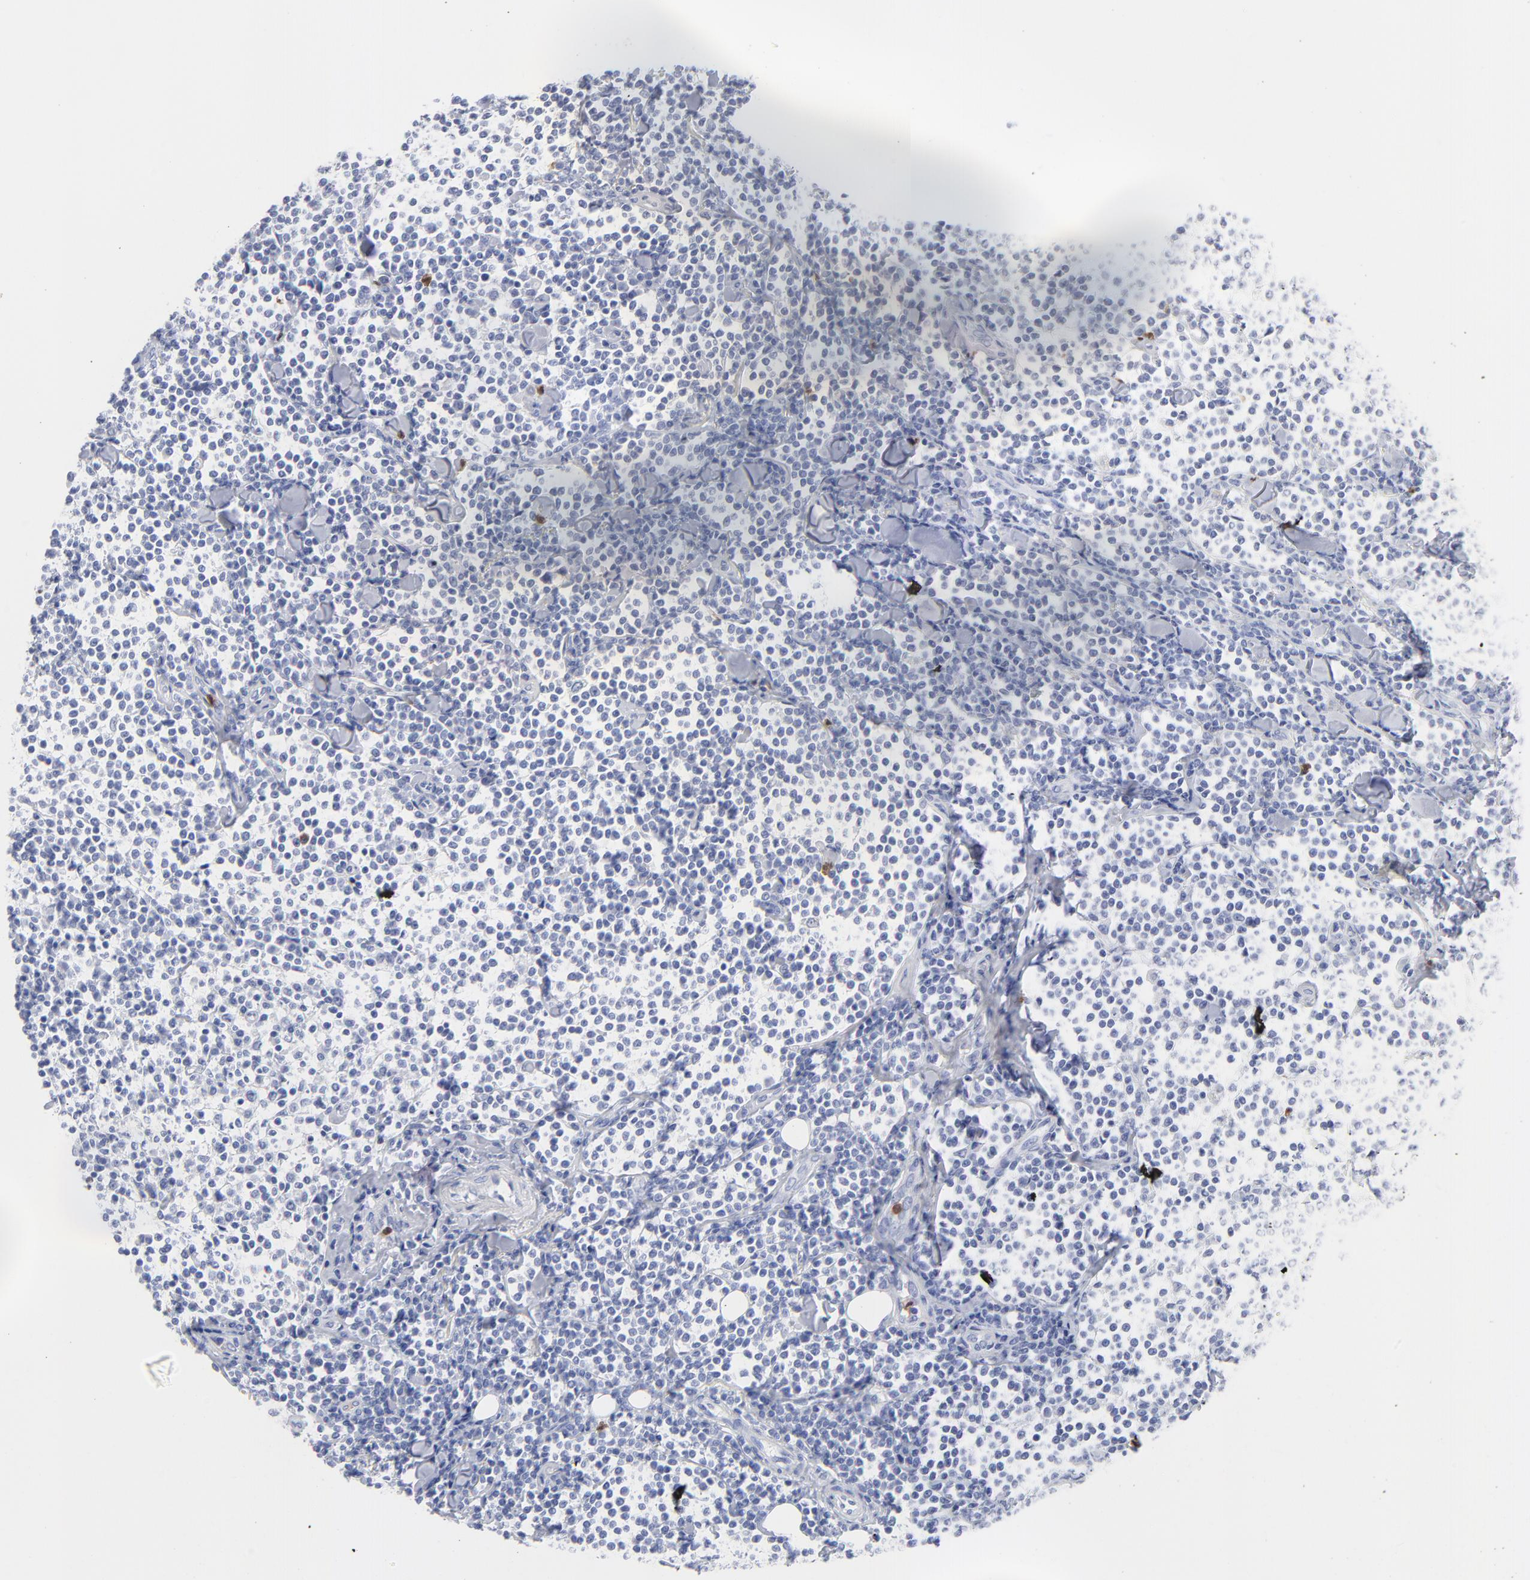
{"staining": {"intensity": "negative", "quantity": "none", "location": "none"}, "tissue": "lymphoma", "cell_type": "Tumor cells", "image_type": "cancer", "snomed": [{"axis": "morphology", "description": "Malignant lymphoma, non-Hodgkin's type, Low grade"}, {"axis": "topography", "description": "Soft tissue"}], "caption": "This is an IHC histopathology image of lymphoma. There is no expression in tumor cells.", "gene": "ARG1", "patient": {"sex": "male", "age": 92}}